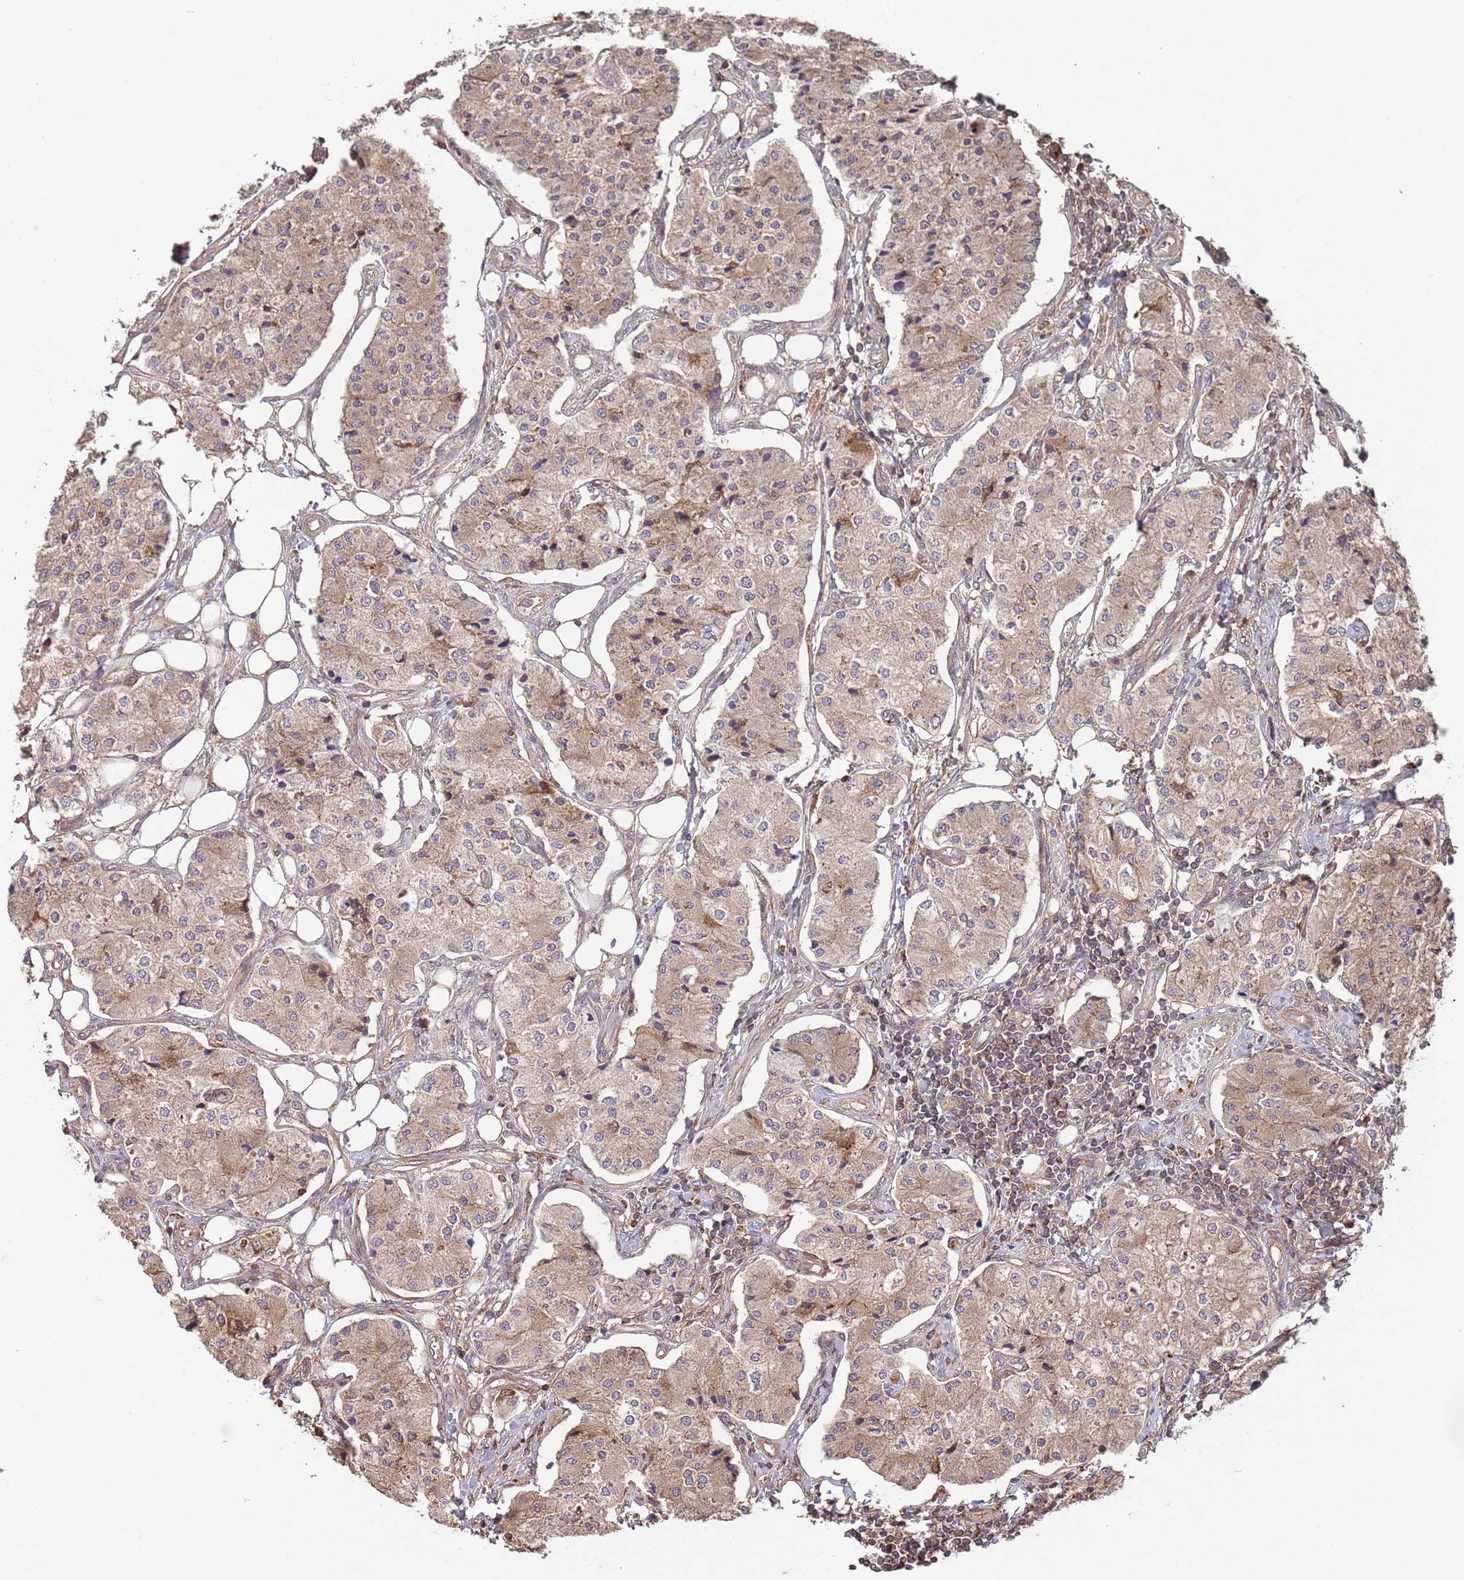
{"staining": {"intensity": "weak", "quantity": ">75%", "location": "cytoplasmic/membranous"}, "tissue": "carcinoid", "cell_type": "Tumor cells", "image_type": "cancer", "snomed": [{"axis": "morphology", "description": "Carcinoid, malignant, NOS"}, {"axis": "topography", "description": "Colon"}], "caption": "Carcinoid tissue demonstrates weak cytoplasmic/membranous positivity in about >75% of tumor cells, visualized by immunohistochemistry.", "gene": "RNF19B", "patient": {"sex": "female", "age": 52}}